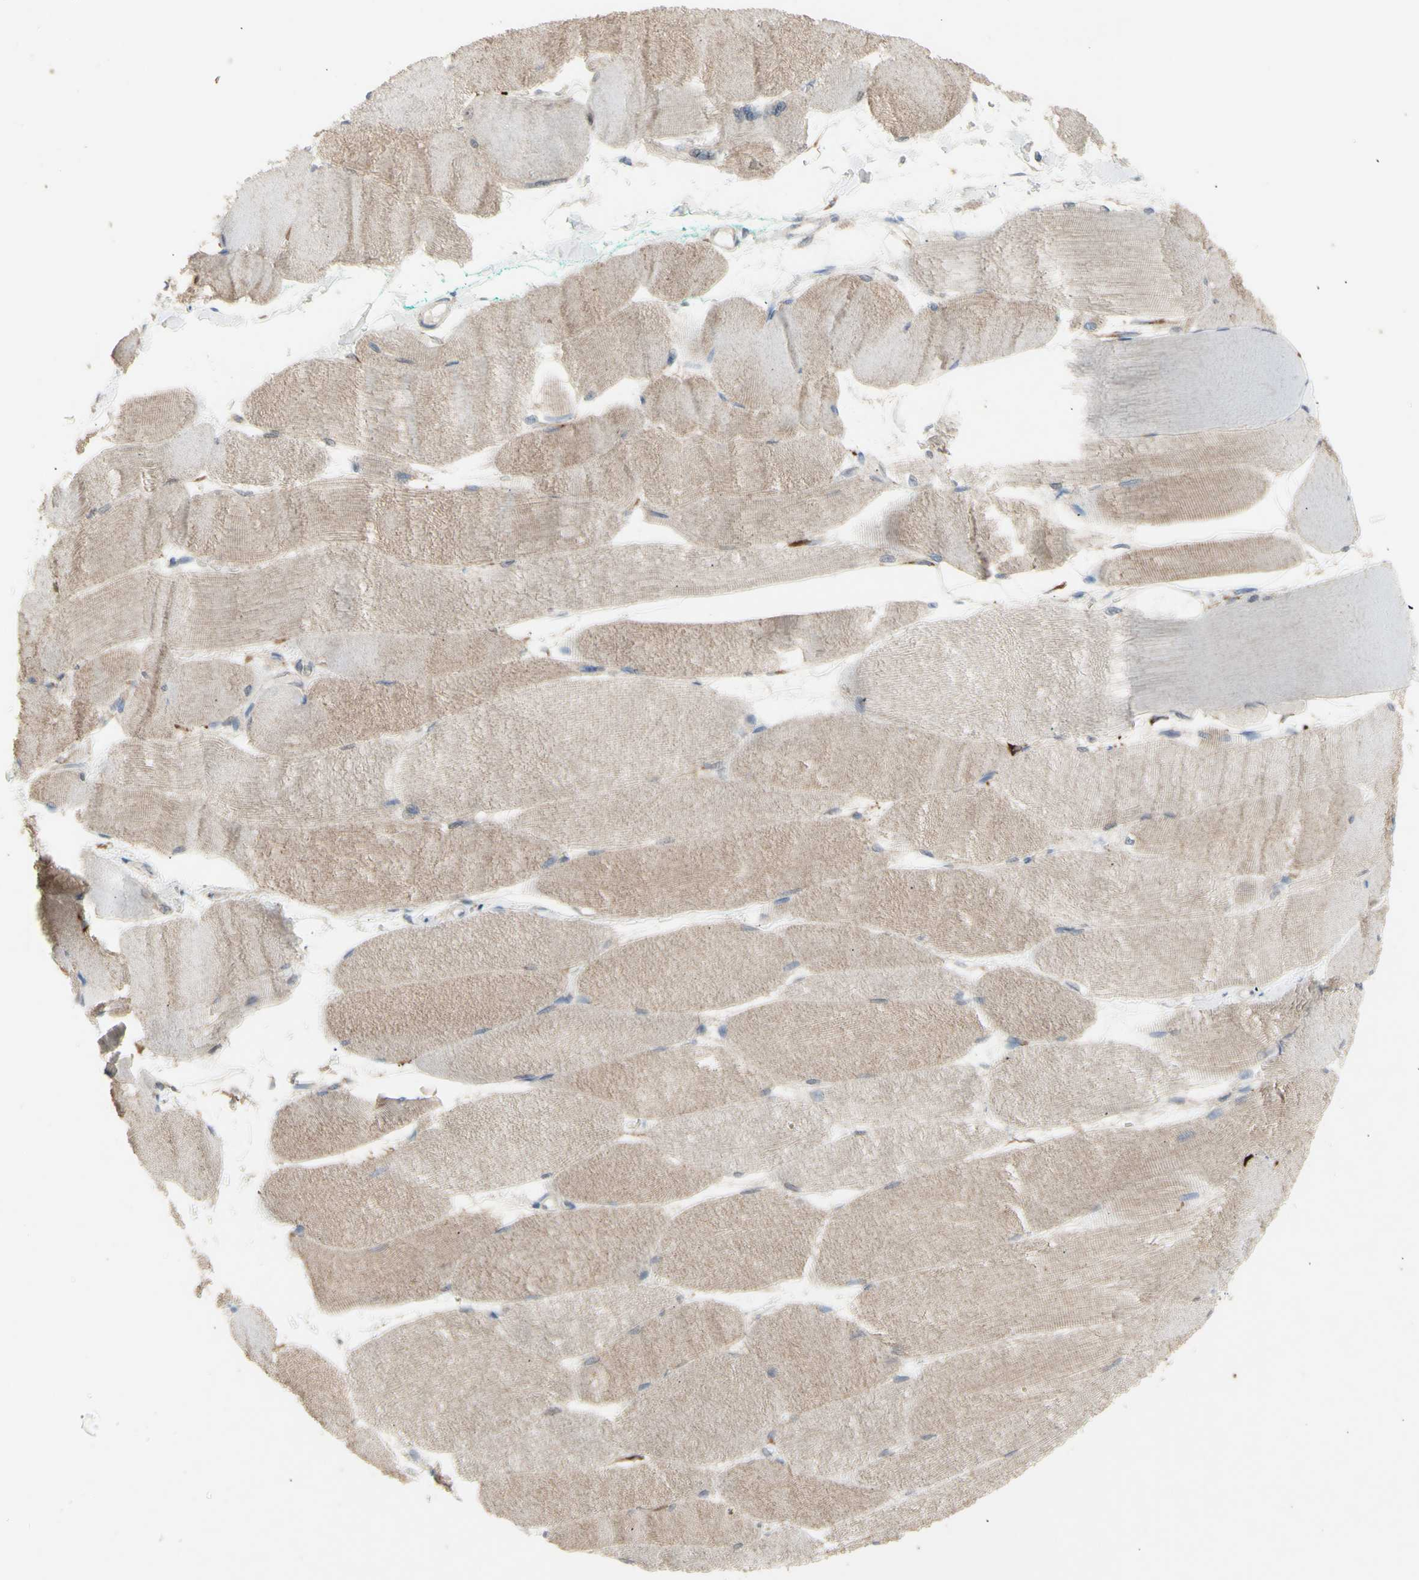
{"staining": {"intensity": "weak", "quantity": ">75%", "location": "cytoplasmic/membranous"}, "tissue": "skeletal muscle", "cell_type": "Myocytes", "image_type": "normal", "snomed": [{"axis": "morphology", "description": "Normal tissue, NOS"}, {"axis": "morphology", "description": "Squamous cell carcinoma, NOS"}, {"axis": "topography", "description": "Skeletal muscle"}], "caption": "Skeletal muscle stained with DAB (3,3'-diaminobenzidine) immunohistochemistry exhibits low levels of weak cytoplasmic/membranous positivity in about >75% of myocytes. The protein of interest is stained brown, and the nuclei are stained in blue (DAB (3,3'-diaminobenzidine) IHC with brightfield microscopy, high magnification).", "gene": "NLRP1", "patient": {"sex": "male", "age": 51}}